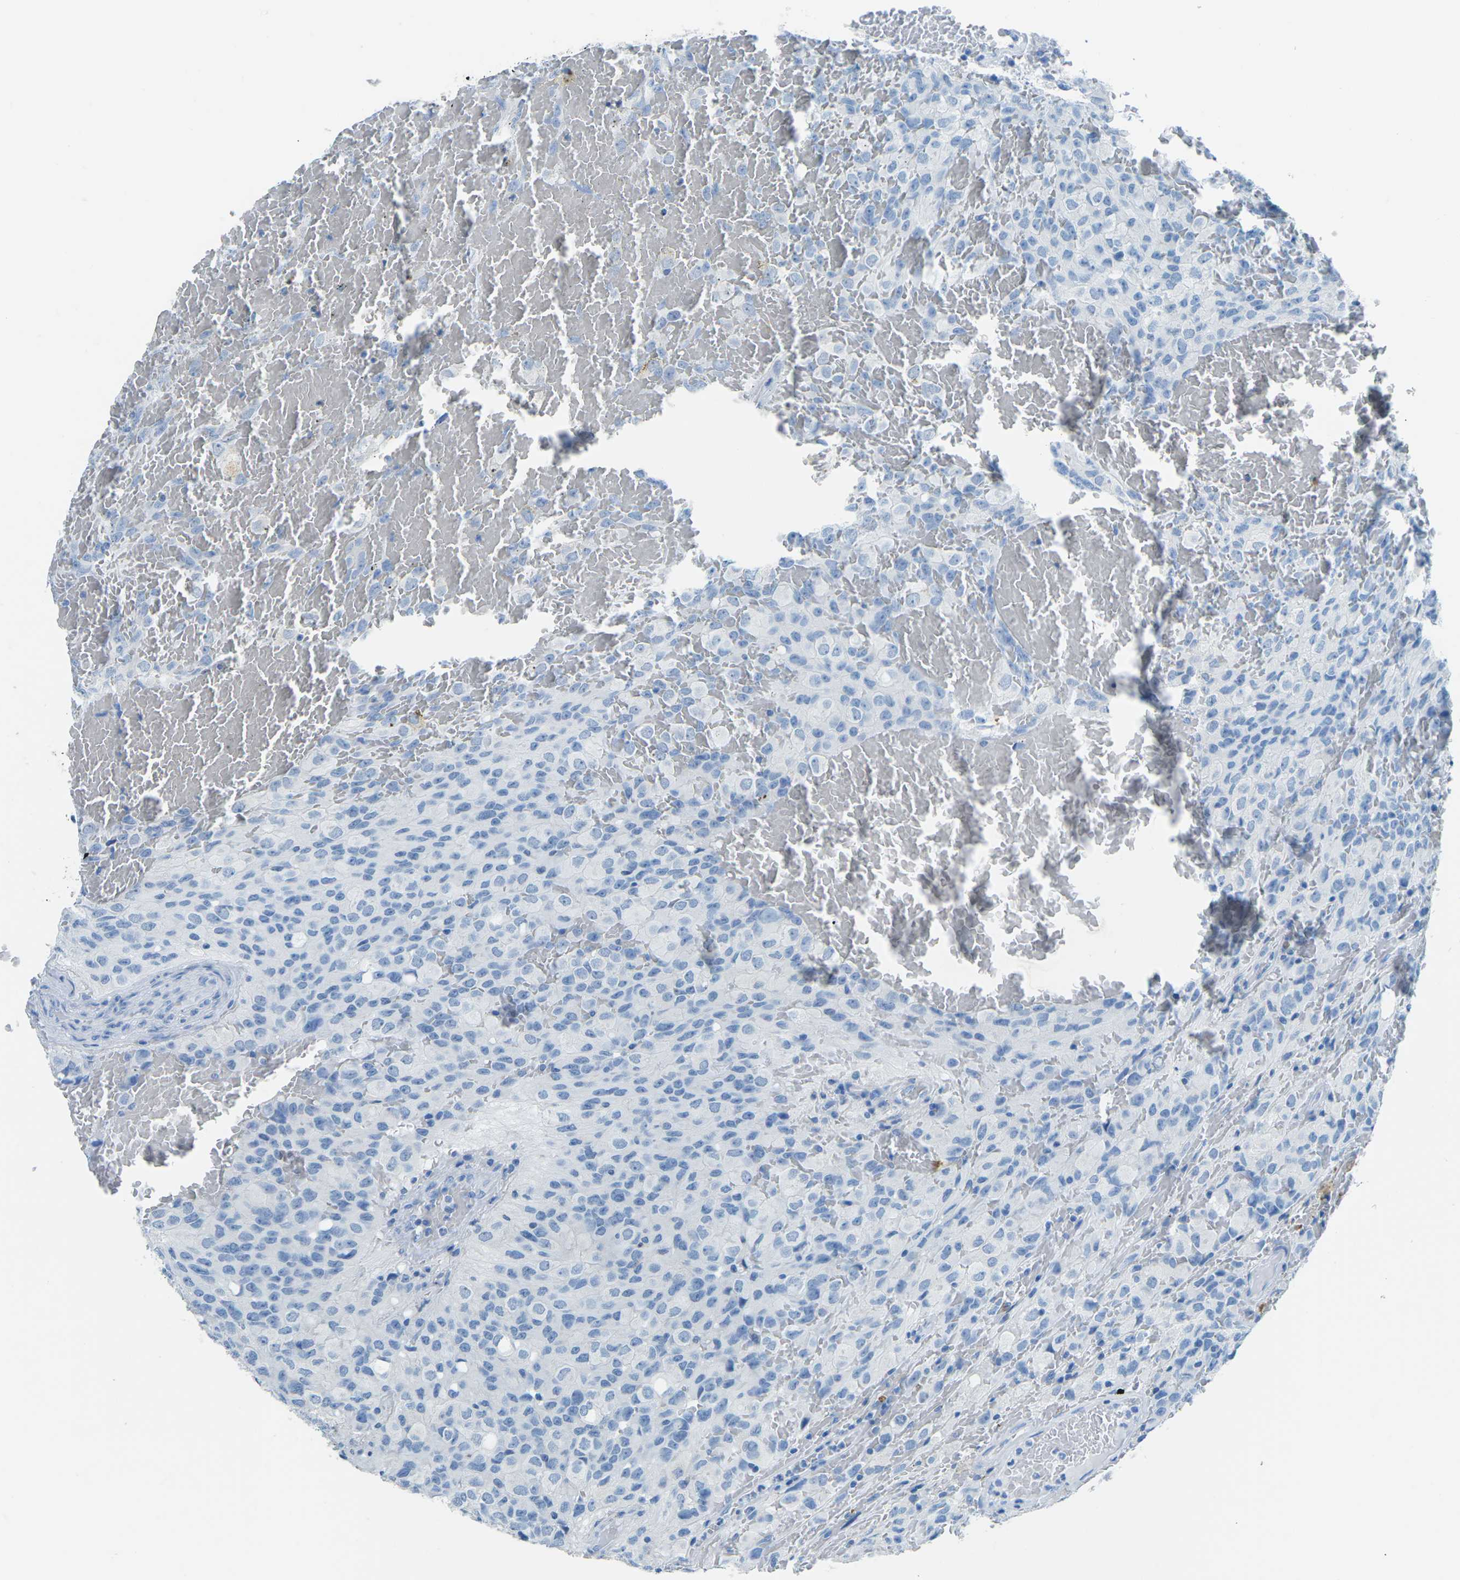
{"staining": {"intensity": "negative", "quantity": "none", "location": "none"}, "tissue": "glioma", "cell_type": "Tumor cells", "image_type": "cancer", "snomed": [{"axis": "morphology", "description": "Glioma, malignant, High grade"}, {"axis": "topography", "description": "Brain"}], "caption": "Immunohistochemistry micrograph of human malignant high-grade glioma stained for a protein (brown), which shows no positivity in tumor cells. (DAB (3,3'-diaminobenzidine) IHC visualized using brightfield microscopy, high magnification).", "gene": "MYH8", "patient": {"sex": "male", "age": 32}}